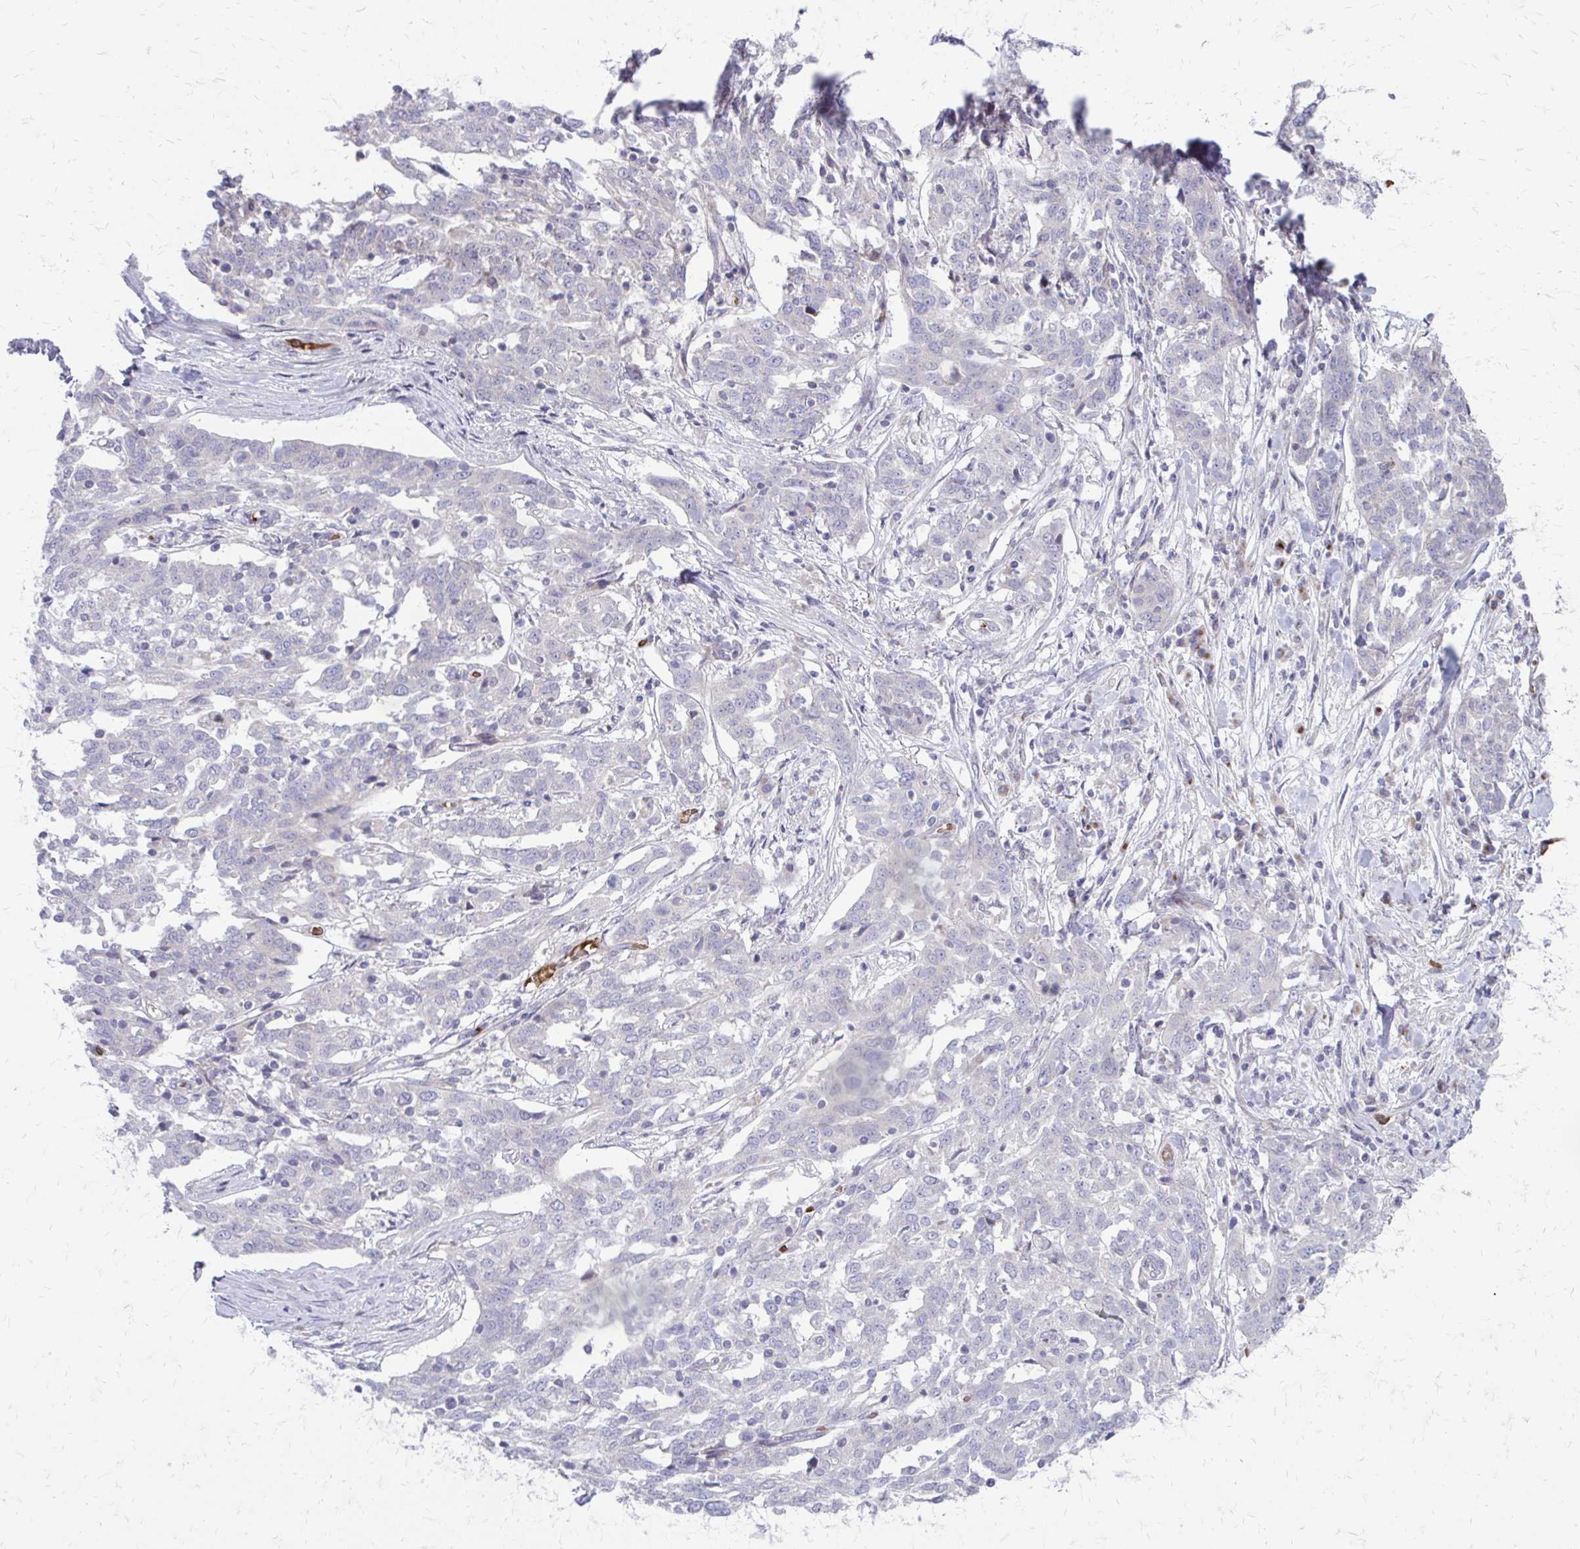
{"staining": {"intensity": "negative", "quantity": "none", "location": "none"}, "tissue": "ovarian cancer", "cell_type": "Tumor cells", "image_type": "cancer", "snomed": [{"axis": "morphology", "description": "Cystadenocarcinoma, serous, NOS"}, {"axis": "topography", "description": "Ovary"}], "caption": "Protein analysis of ovarian serous cystadenocarcinoma shows no significant staining in tumor cells. Brightfield microscopy of IHC stained with DAB (brown) and hematoxylin (blue), captured at high magnification.", "gene": "FUNDC2", "patient": {"sex": "female", "age": 67}}